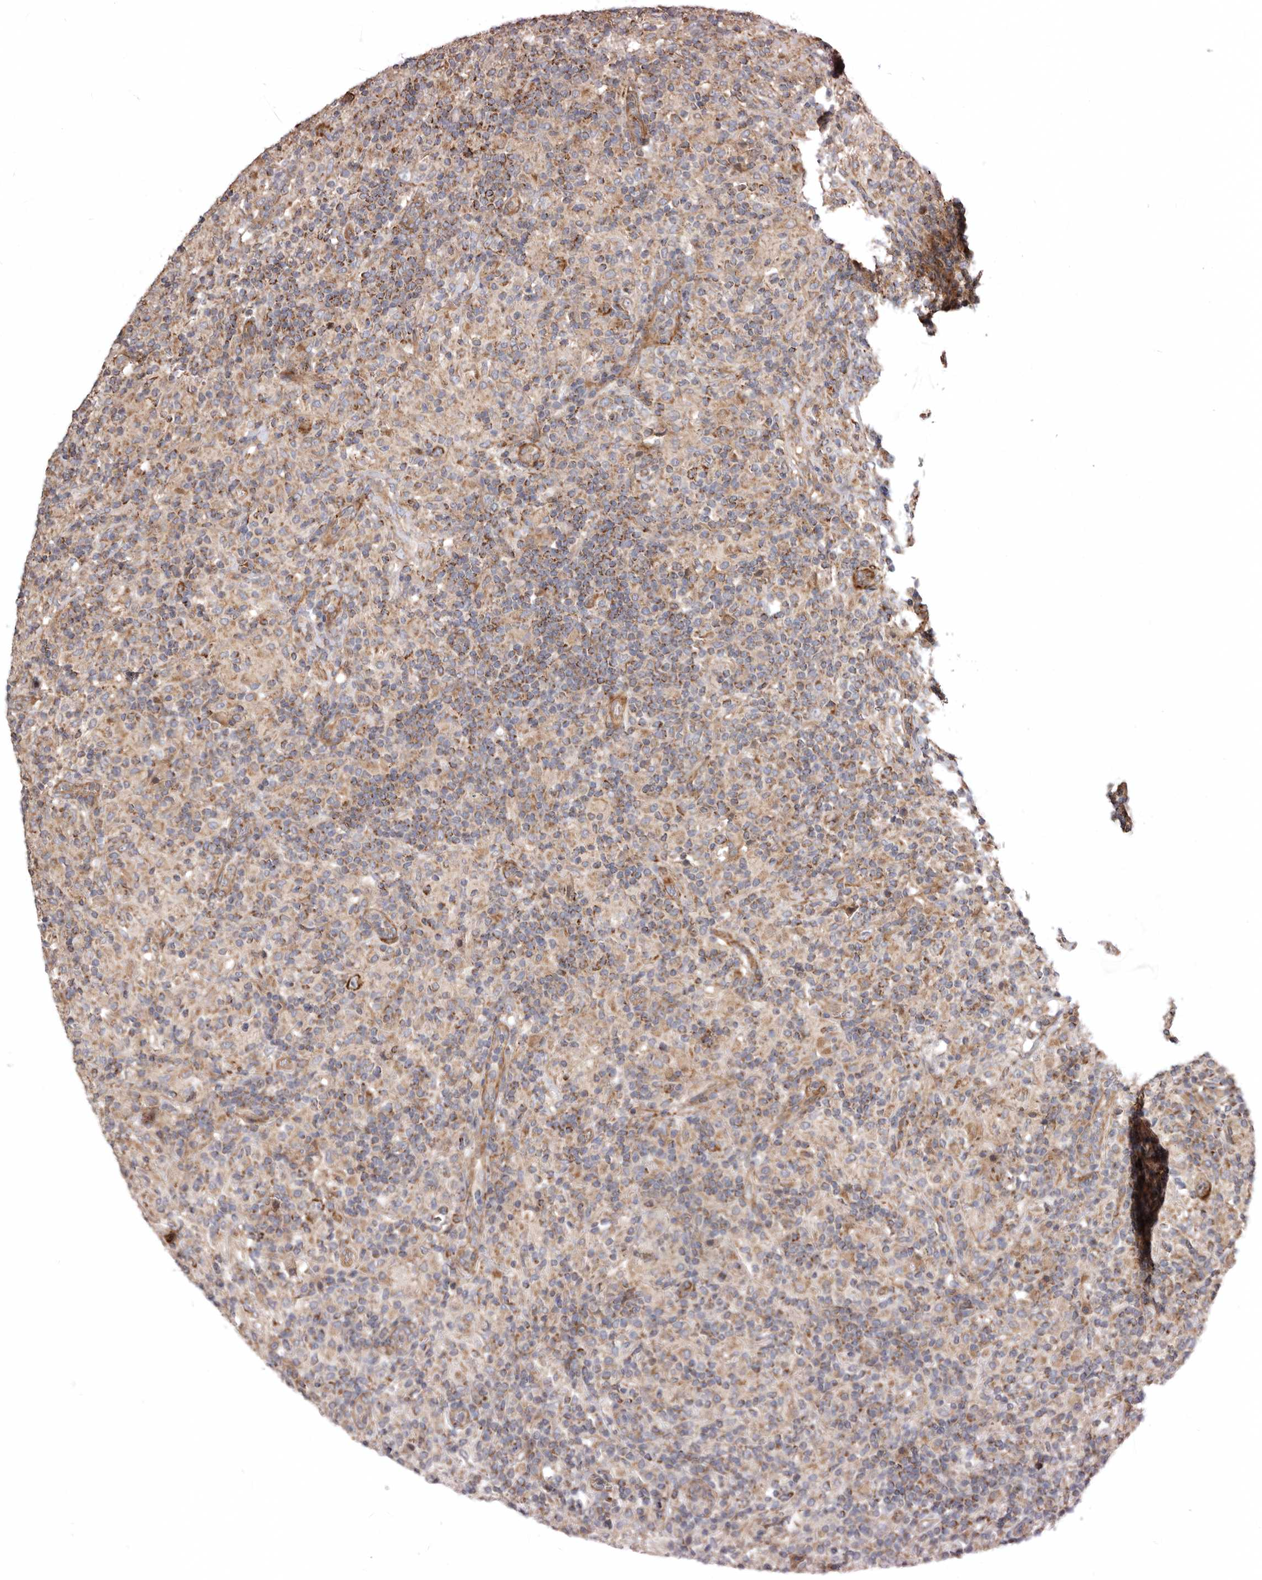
{"staining": {"intensity": "moderate", "quantity": ">75%", "location": "cytoplasmic/membranous"}, "tissue": "lymphoma", "cell_type": "Tumor cells", "image_type": "cancer", "snomed": [{"axis": "morphology", "description": "Hodgkin's disease, NOS"}, {"axis": "topography", "description": "Lymph node"}], "caption": "A medium amount of moderate cytoplasmic/membranous expression is present in about >75% of tumor cells in lymphoma tissue.", "gene": "PROKR1", "patient": {"sex": "male", "age": 70}}